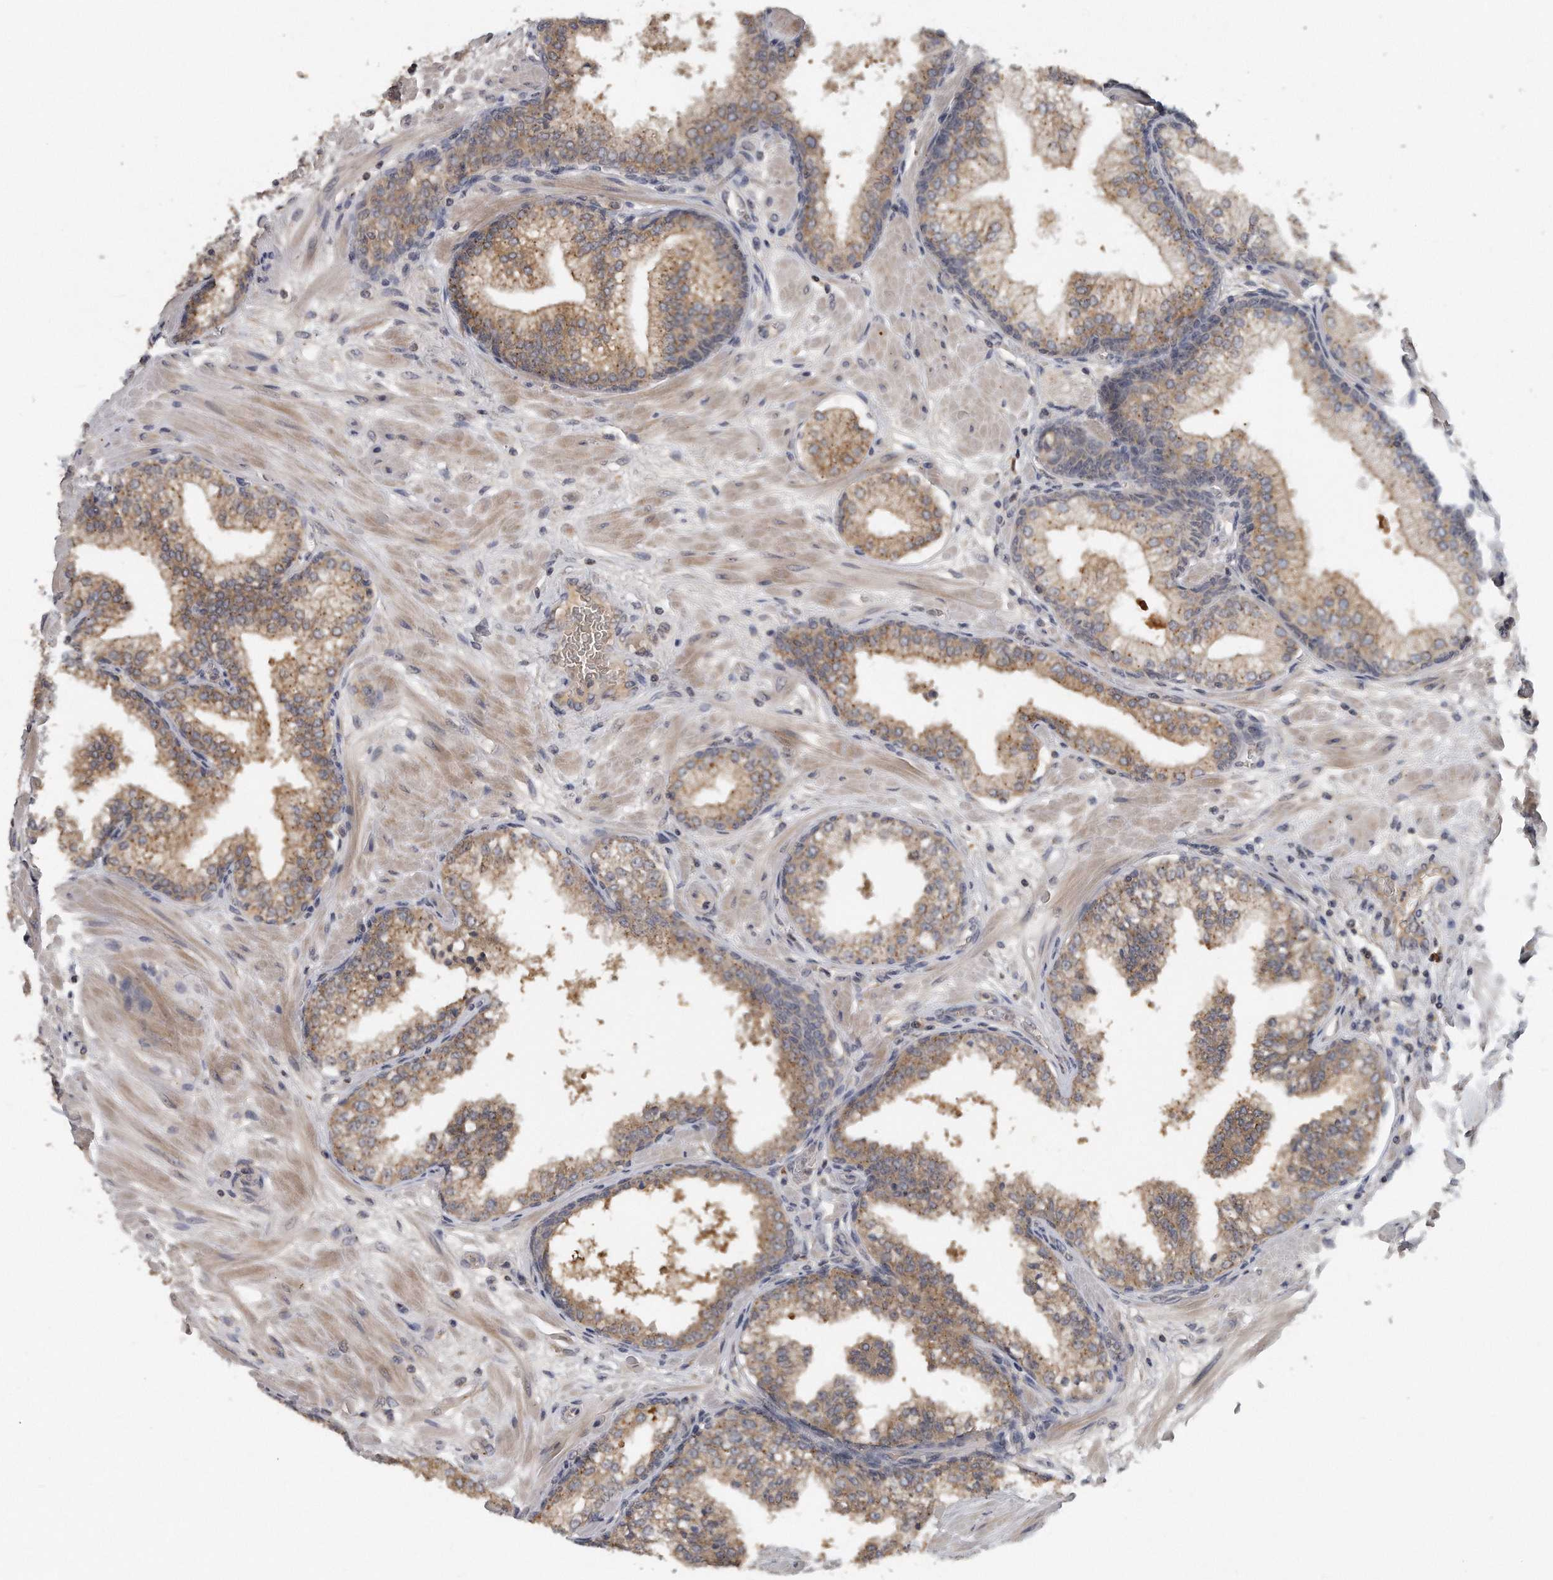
{"staining": {"intensity": "moderate", "quantity": ">75%", "location": "cytoplasmic/membranous"}, "tissue": "prostate", "cell_type": "Glandular cells", "image_type": "normal", "snomed": [{"axis": "morphology", "description": "Normal tissue, NOS"}, {"axis": "morphology", "description": "Urothelial carcinoma, Low grade"}, {"axis": "topography", "description": "Urinary bladder"}, {"axis": "topography", "description": "Prostate"}], "caption": "This is an image of immunohistochemistry staining of normal prostate, which shows moderate positivity in the cytoplasmic/membranous of glandular cells.", "gene": "TRAPPC14", "patient": {"sex": "male", "age": 60}}